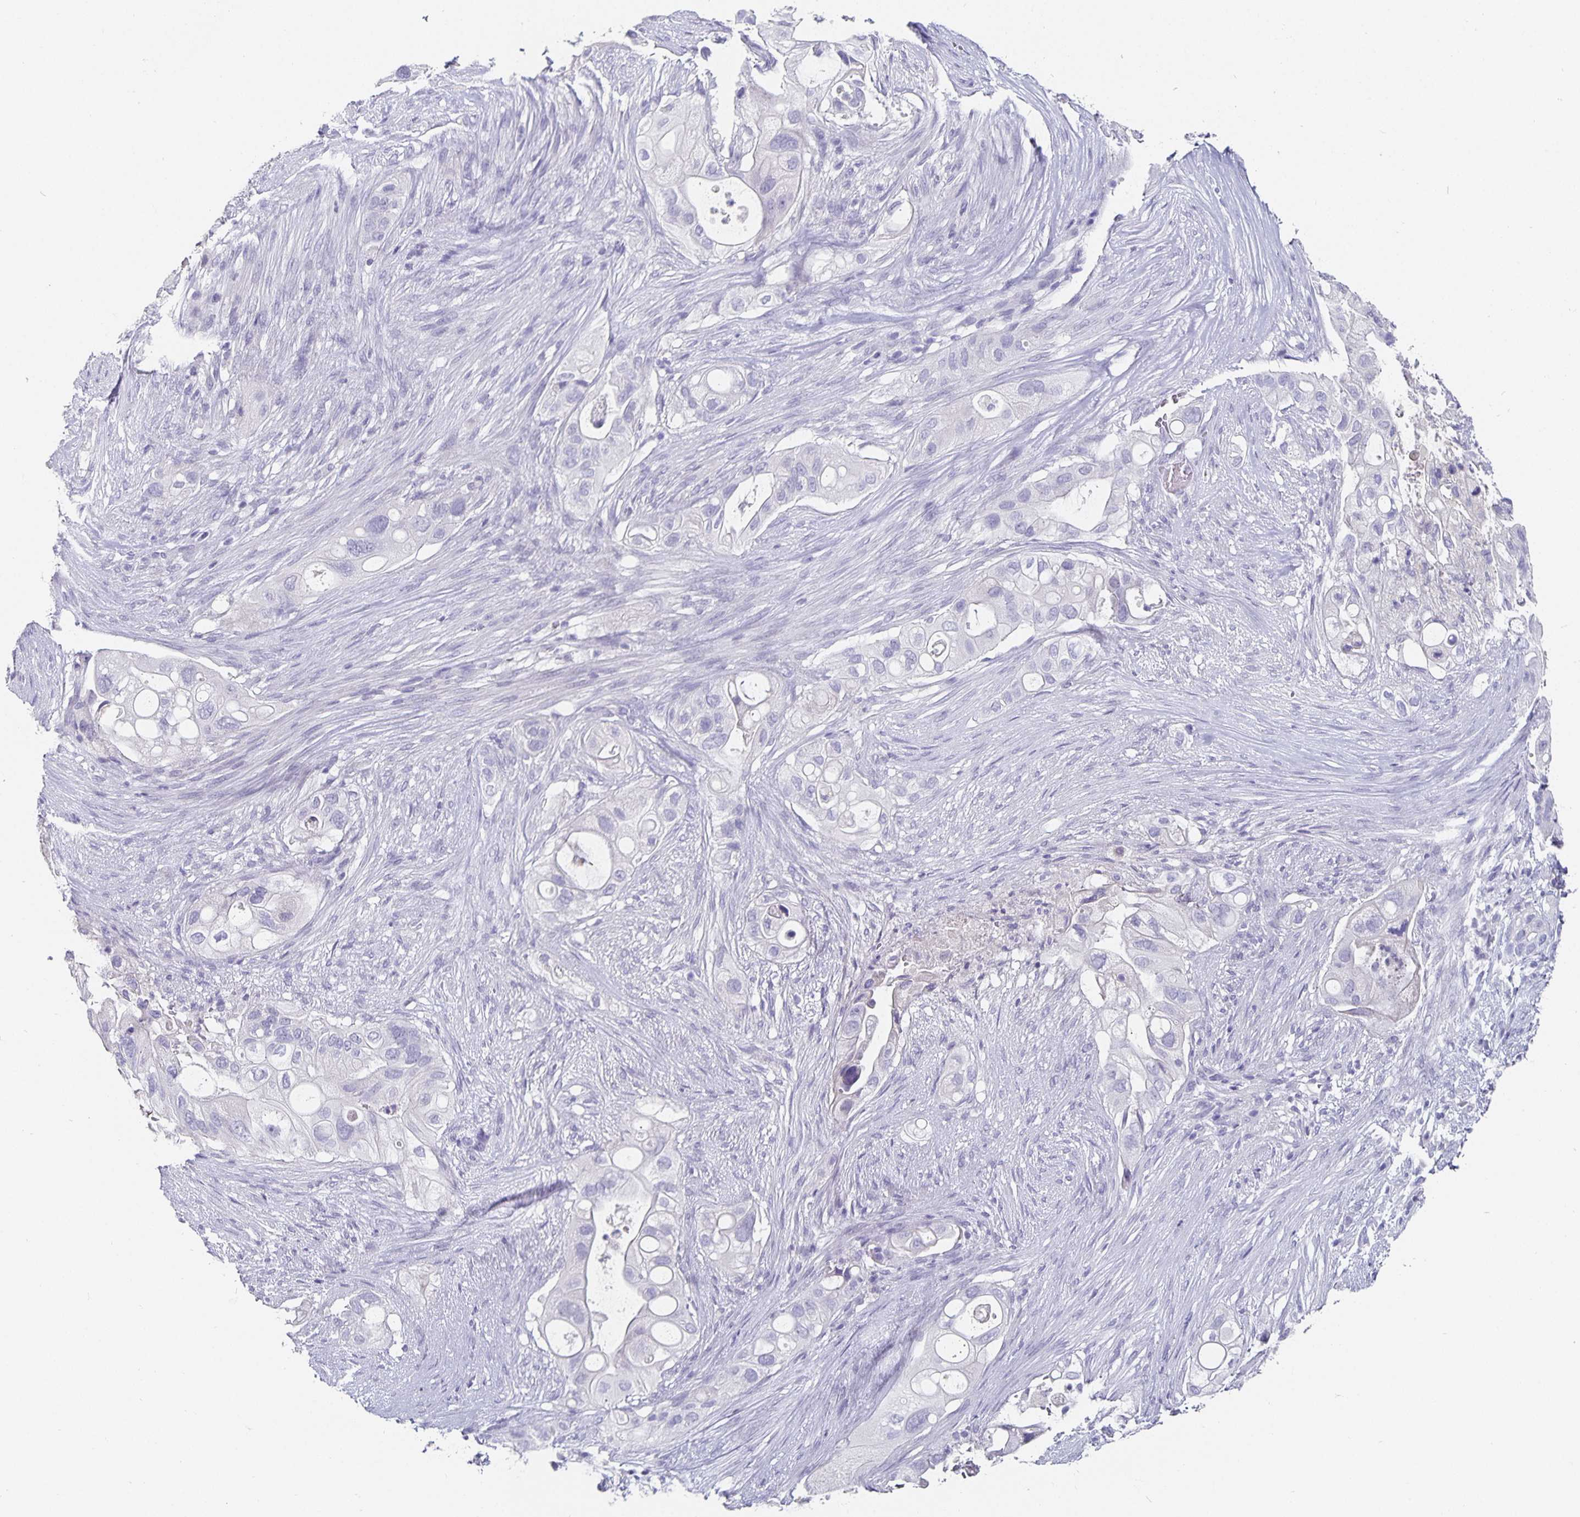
{"staining": {"intensity": "negative", "quantity": "none", "location": "none"}, "tissue": "pancreatic cancer", "cell_type": "Tumor cells", "image_type": "cancer", "snomed": [{"axis": "morphology", "description": "Adenocarcinoma, NOS"}, {"axis": "topography", "description": "Pancreas"}], "caption": "An immunohistochemistry image of adenocarcinoma (pancreatic) is shown. There is no staining in tumor cells of adenocarcinoma (pancreatic).", "gene": "CHGA", "patient": {"sex": "female", "age": 72}}